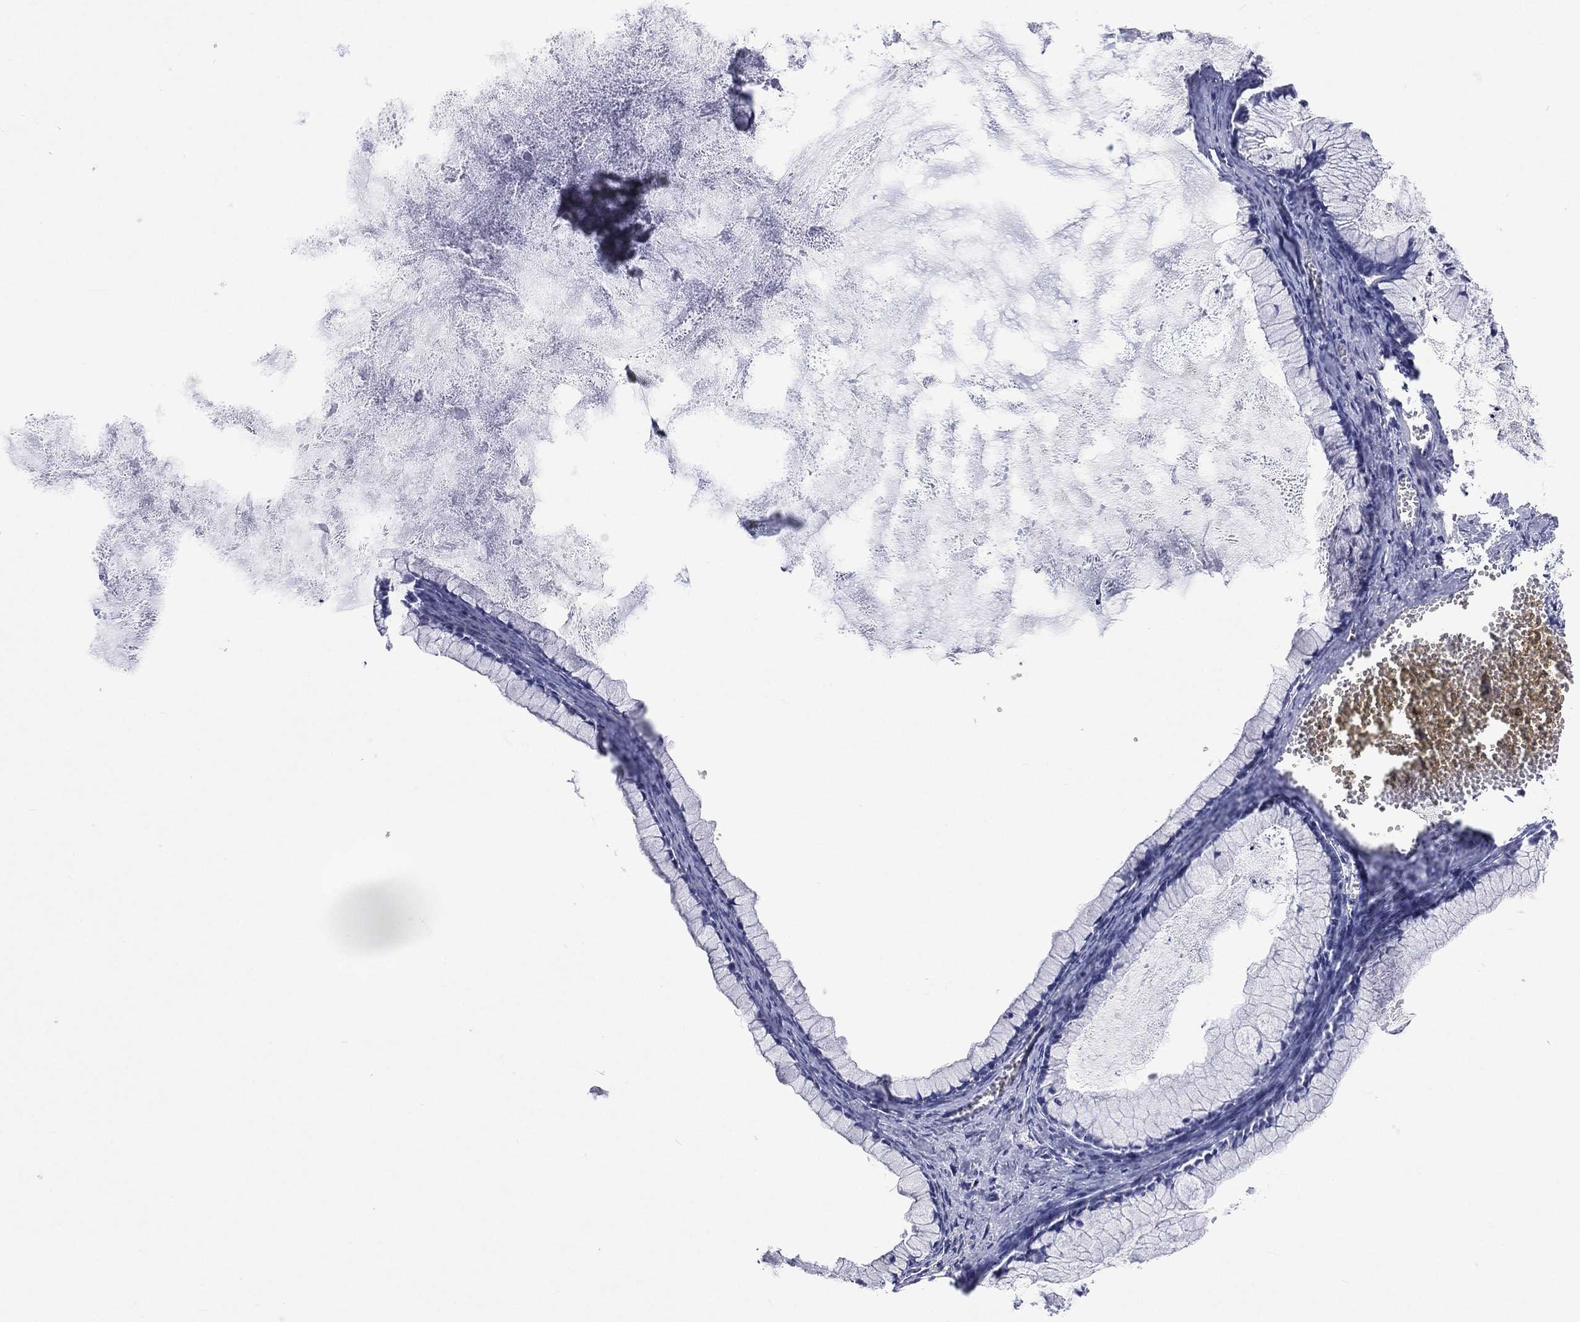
{"staining": {"intensity": "negative", "quantity": "none", "location": "none"}, "tissue": "ovarian cancer", "cell_type": "Tumor cells", "image_type": "cancer", "snomed": [{"axis": "morphology", "description": "Cystadenocarcinoma, mucinous, NOS"}, {"axis": "topography", "description": "Ovary"}], "caption": "This is an immunohistochemistry image of ovarian cancer. There is no staining in tumor cells.", "gene": "SSX1", "patient": {"sex": "female", "age": 41}}